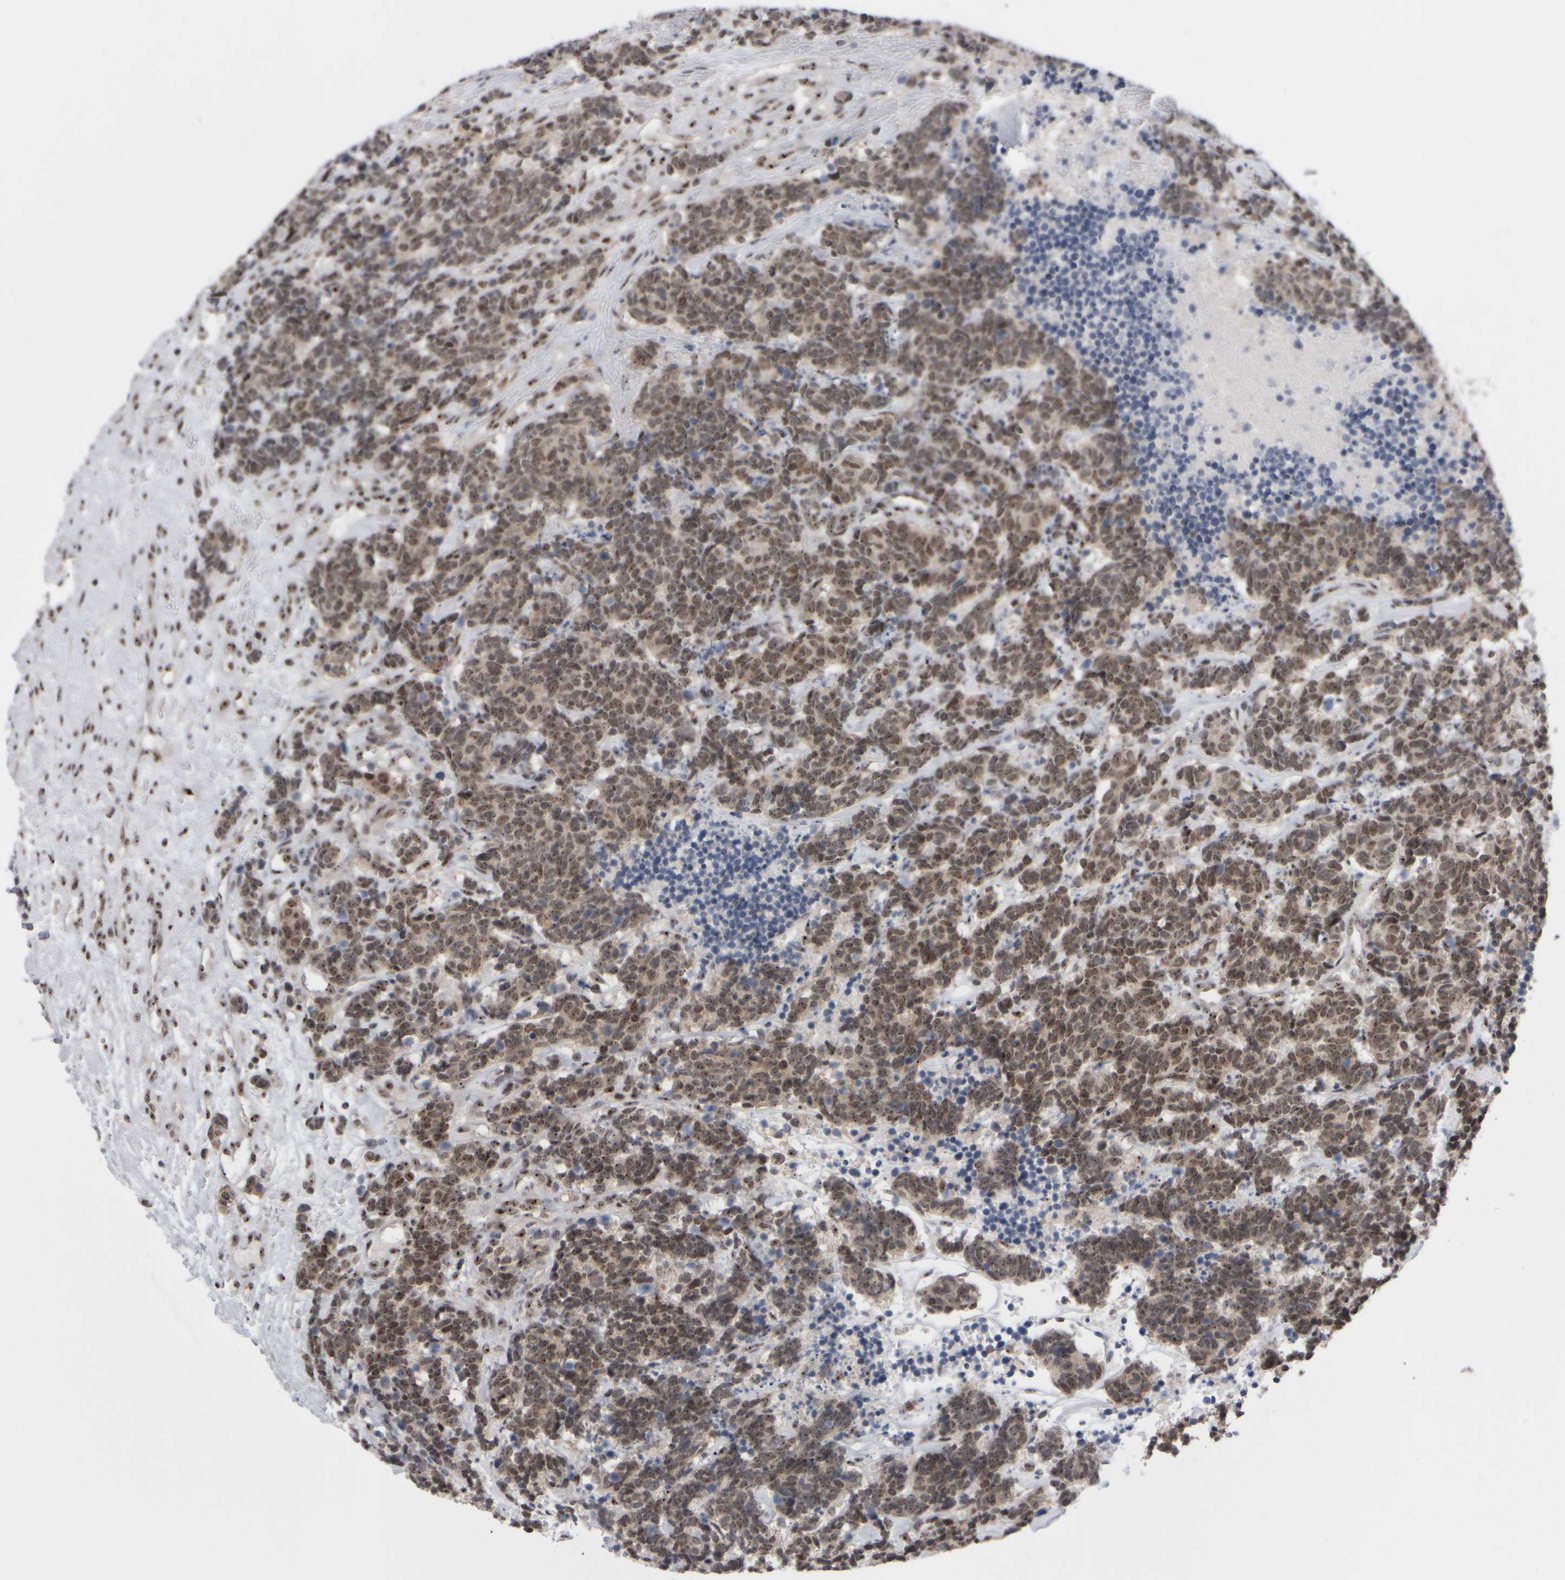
{"staining": {"intensity": "moderate", "quantity": ">75%", "location": "cytoplasmic/membranous,nuclear"}, "tissue": "carcinoid", "cell_type": "Tumor cells", "image_type": "cancer", "snomed": [{"axis": "morphology", "description": "Carcinoma, NOS"}, {"axis": "morphology", "description": "Carcinoid, malignant, NOS"}, {"axis": "topography", "description": "Urinary bladder"}], "caption": "A high-resolution micrograph shows immunohistochemistry staining of carcinoid, which reveals moderate cytoplasmic/membranous and nuclear staining in about >75% of tumor cells.", "gene": "SURF6", "patient": {"sex": "male", "age": 57}}